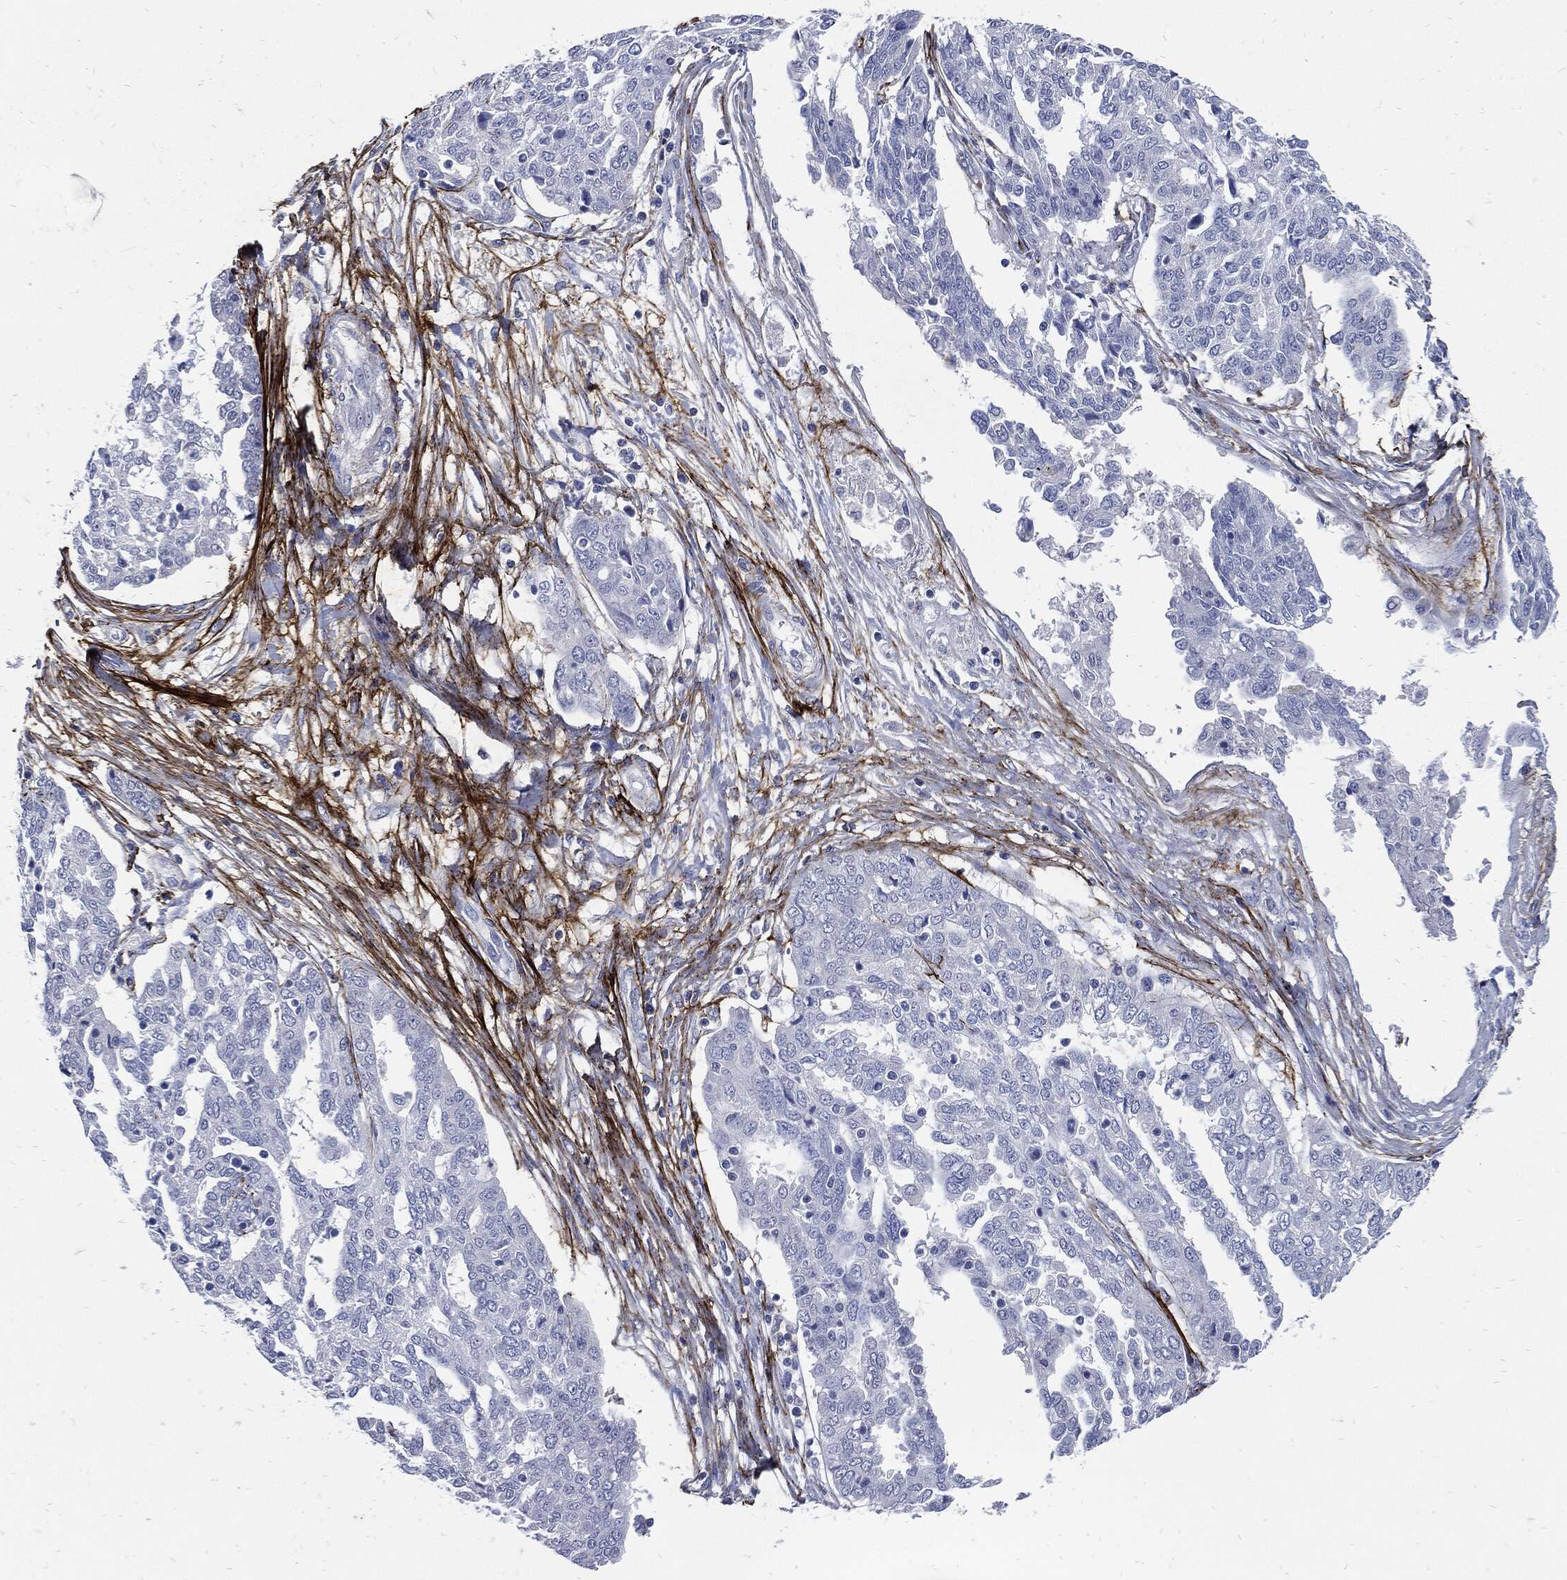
{"staining": {"intensity": "negative", "quantity": "none", "location": "none"}, "tissue": "ovarian cancer", "cell_type": "Tumor cells", "image_type": "cancer", "snomed": [{"axis": "morphology", "description": "Cystadenocarcinoma, serous, NOS"}, {"axis": "topography", "description": "Ovary"}], "caption": "This is a photomicrograph of IHC staining of ovarian cancer, which shows no expression in tumor cells. Brightfield microscopy of immunohistochemistry (IHC) stained with DAB (brown) and hematoxylin (blue), captured at high magnification.", "gene": "FBN1", "patient": {"sex": "female", "age": 67}}